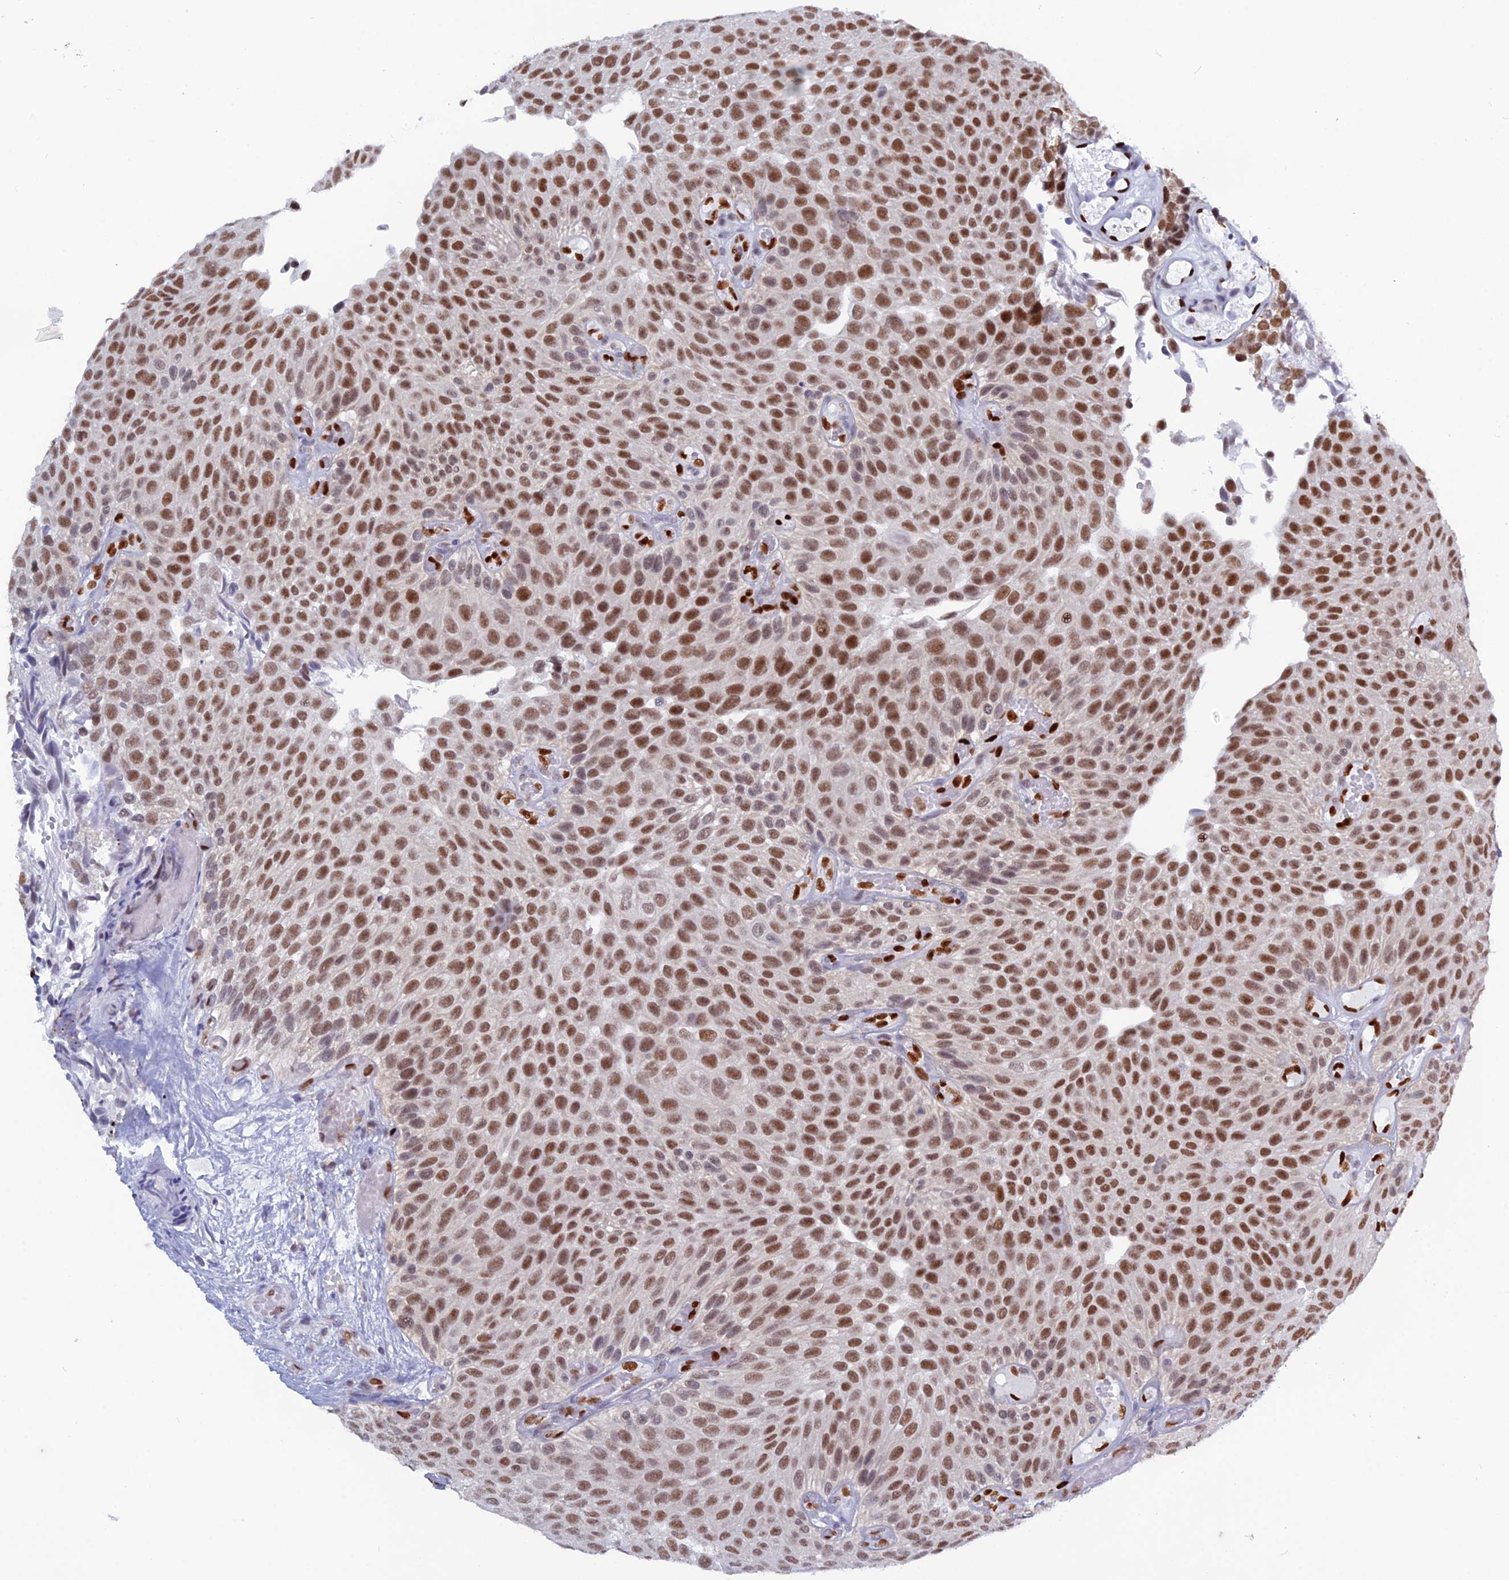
{"staining": {"intensity": "strong", "quantity": ">75%", "location": "nuclear"}, "tissue": "urothelial cancer", "cell_type": "Tumor cells", "image_type": "cancer", "snomed": [{"axis": "morphology", "description": "Urothelial carcinoma, Low grade"}, {"axis": "topography", "description": "Urinary bladder"}], "caption": "IHC micrograph of human urothelial carcinoma (low-grade) stained for a protein (brown), which reveals high levels of strong nuclear positivity in approximately >75% of tumor cells.", "gene": "NOL4L", "patient": {"sex": "male", "age": 89}}